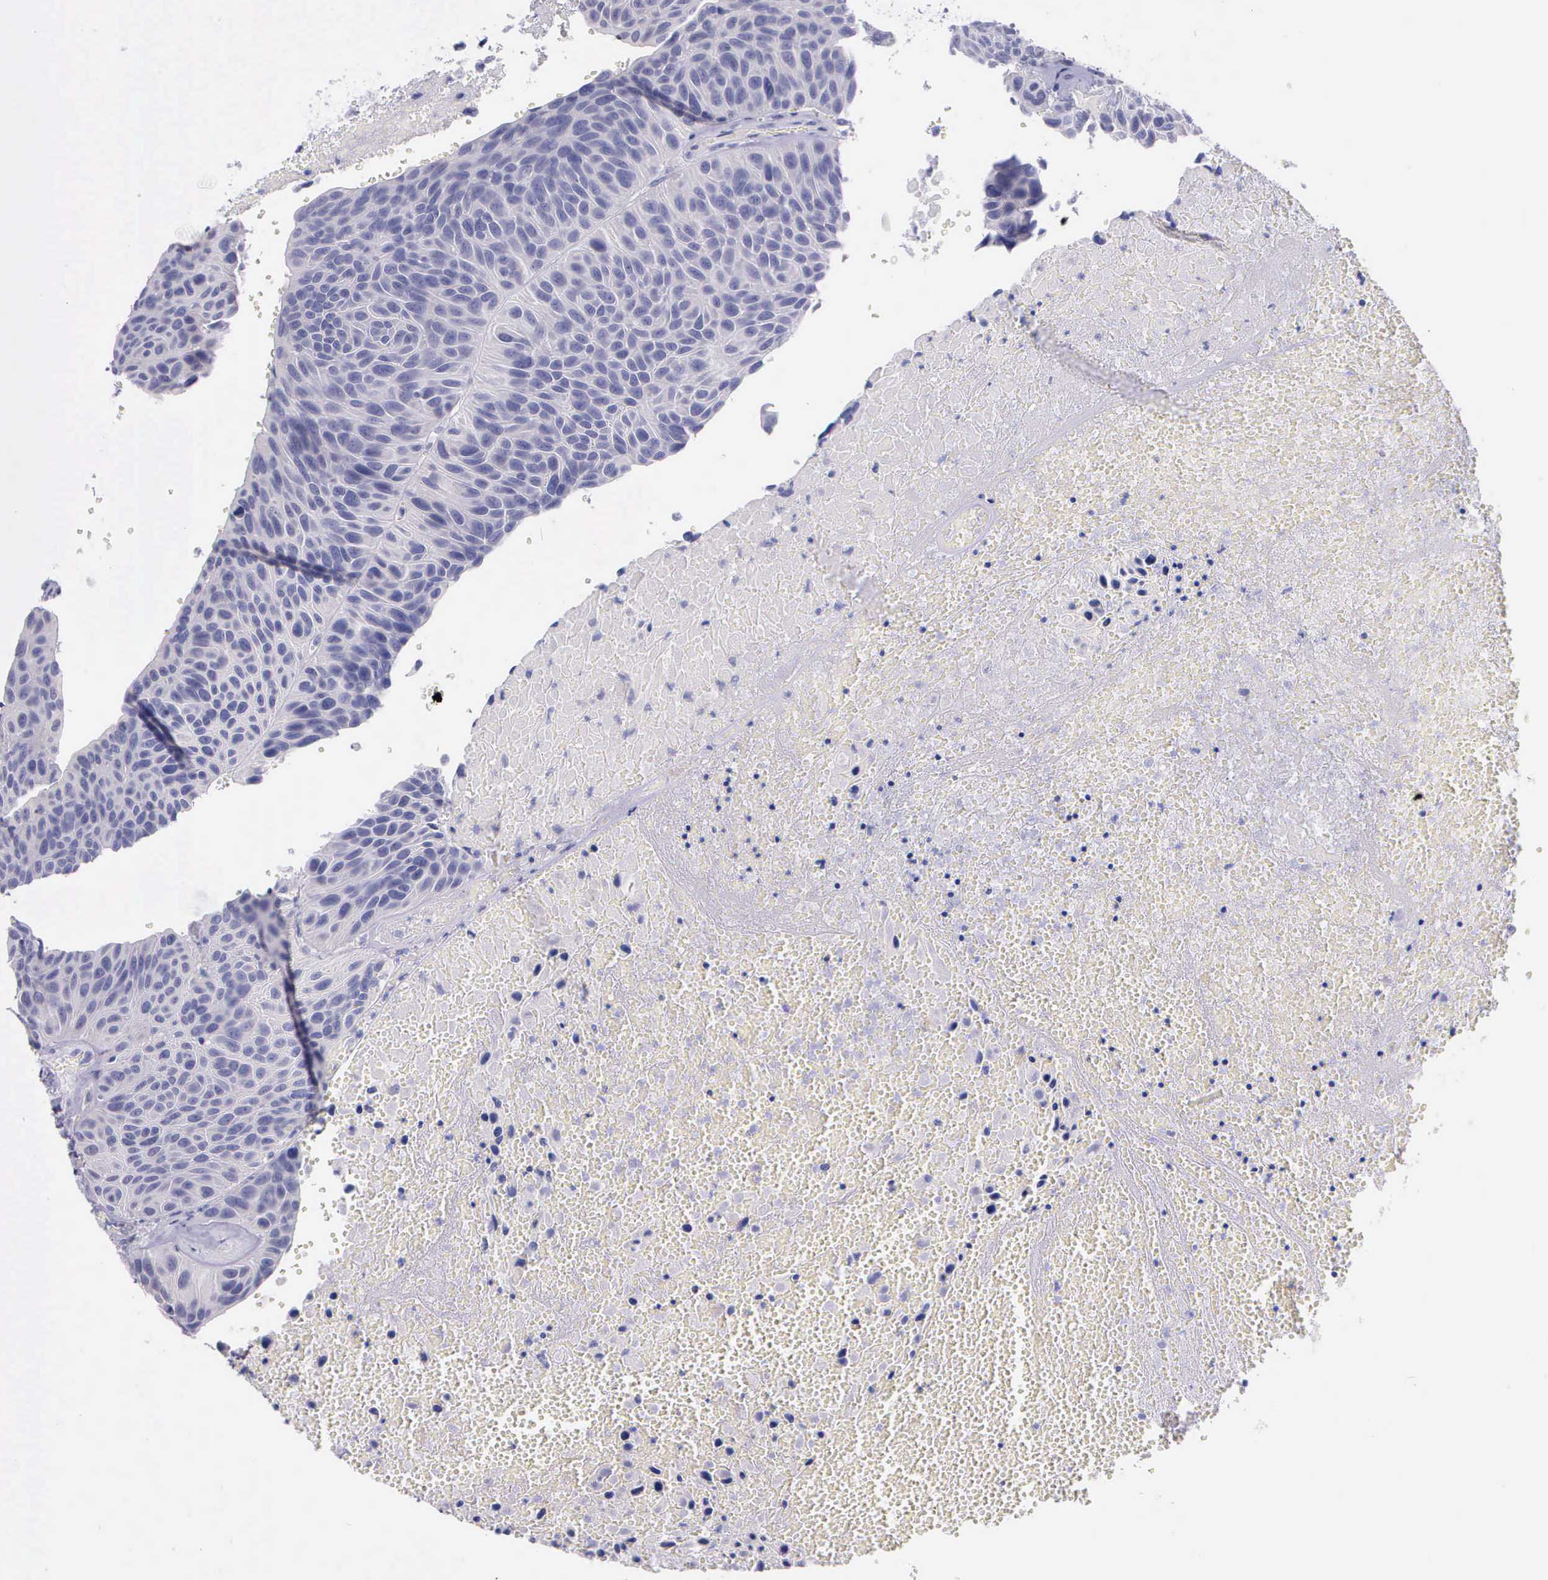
{"staining": {"intensity": "negative", "quantity": "none", "location": "none"}, "tissue": "urothelial cancer", "cell_type": "Tumor cells", "image_type": "cancer", "snomed": [{"axis": "morphology", "description": "Urothelial carcinoma, High grade"}, {"axis": "topography", "description": "Urinary bladder"}], "caption": "Image shows no significant protein positivity in tumor cells of urothelial carcinoma (high-grade). (DAB IHC visualized using brightfield microscopy, high magnification).", "gene": "THSD7A", "patient": {"sex": "male", "age": 66}}